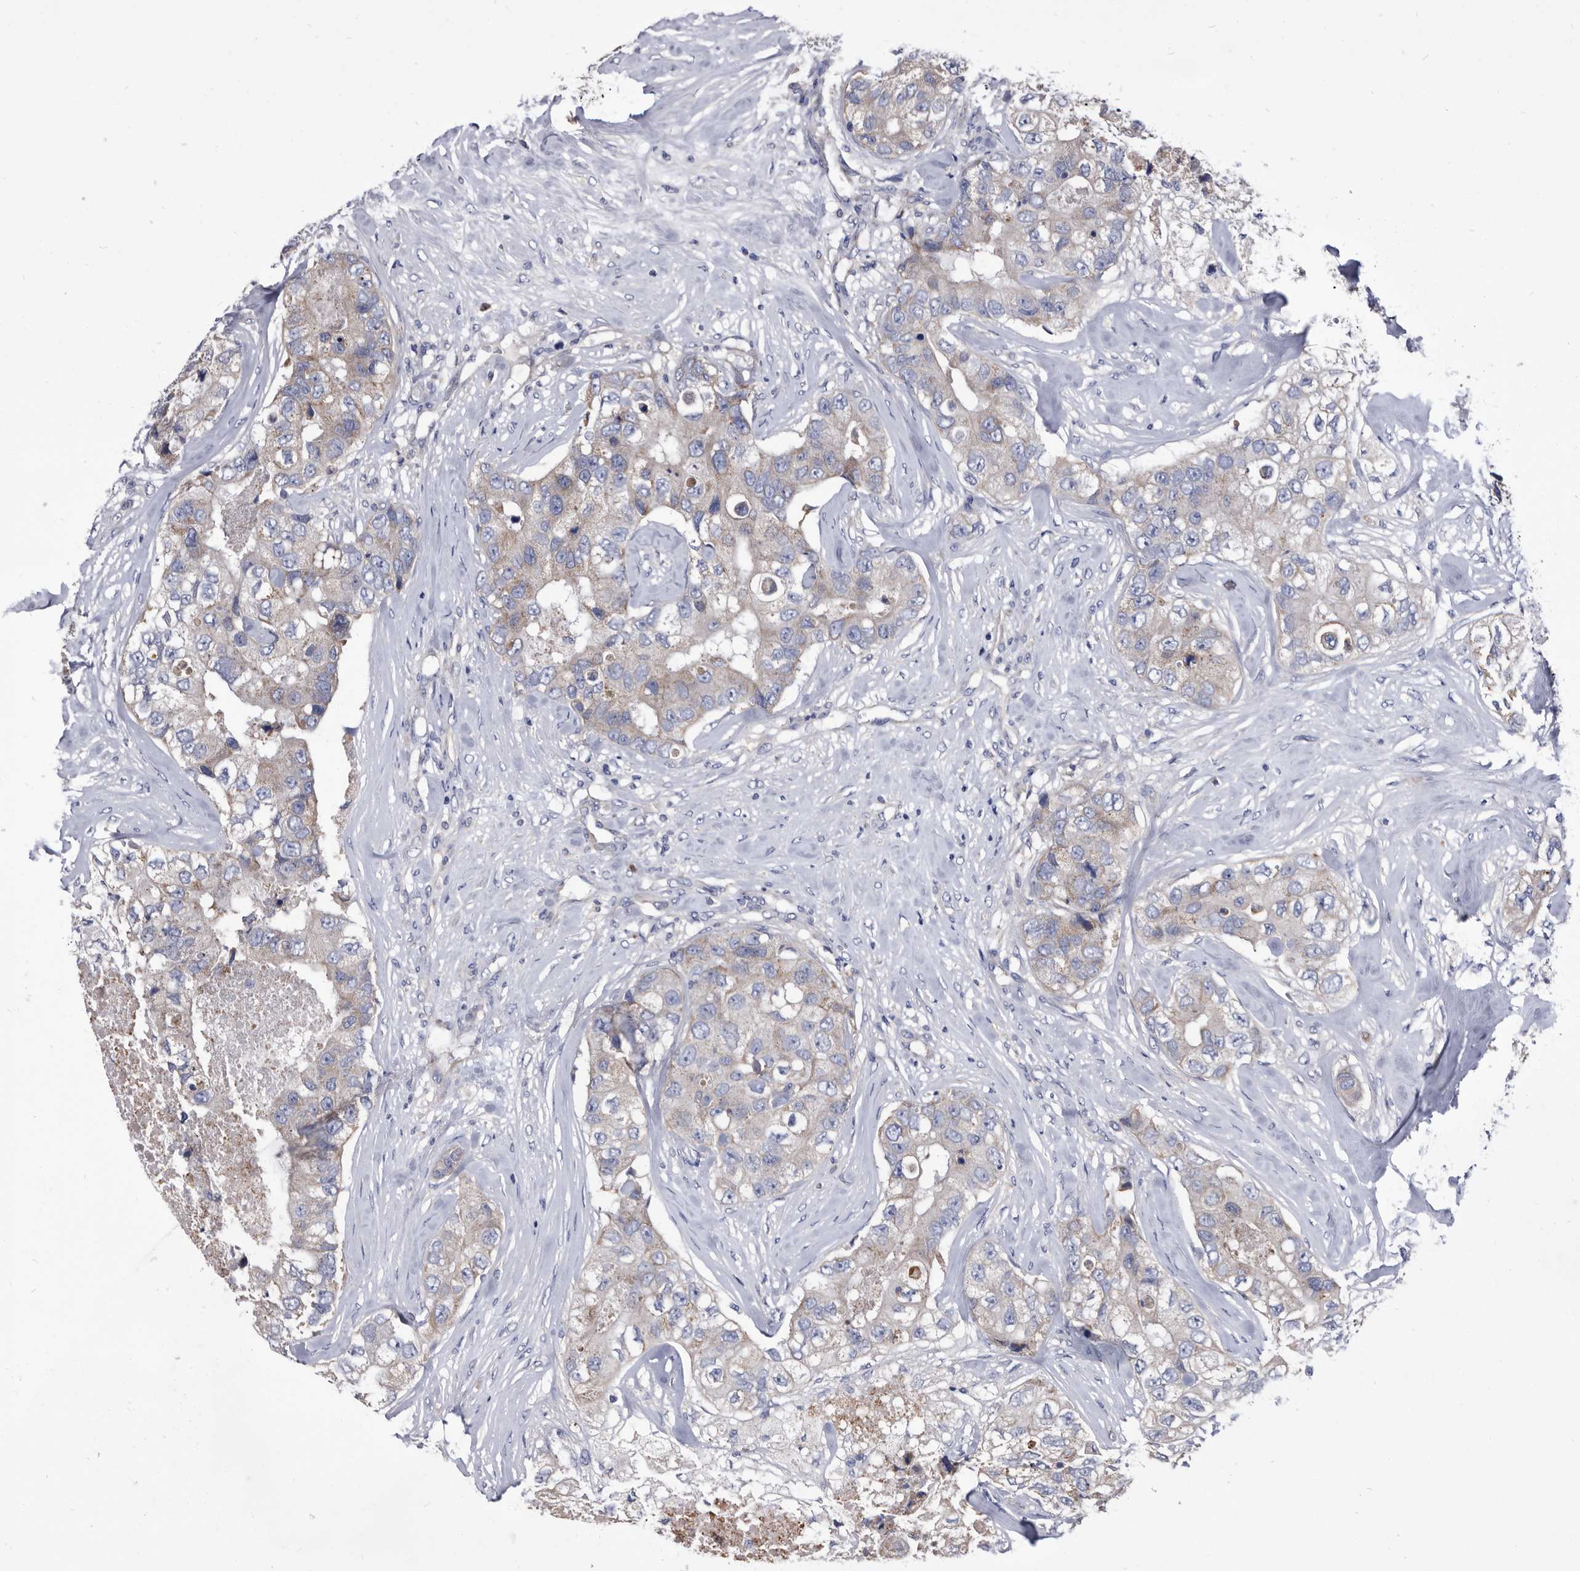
{"staining": {"intensity": "weak", "quantity": "25%-75%", "location": "cytoplasmic/membranous"}, "tissue": "breast cancer", "cell_type": "Tumor cells", "image_type": "cancer", "snomed": [{"axis": "morphology", "description": "Duct carcinoma"}, {"axis": "topography", "description": "Breast"}], "caption": "The photomicrograph demonstrates immunohistochemical staining of intraductal carcinoma (breast). There is weak cytoplasmic/membranous expression is seen in about 25%-75% of tumor cells.", "gene": "DTNBP1", "patient": {"sex": "female", "age": 62}}